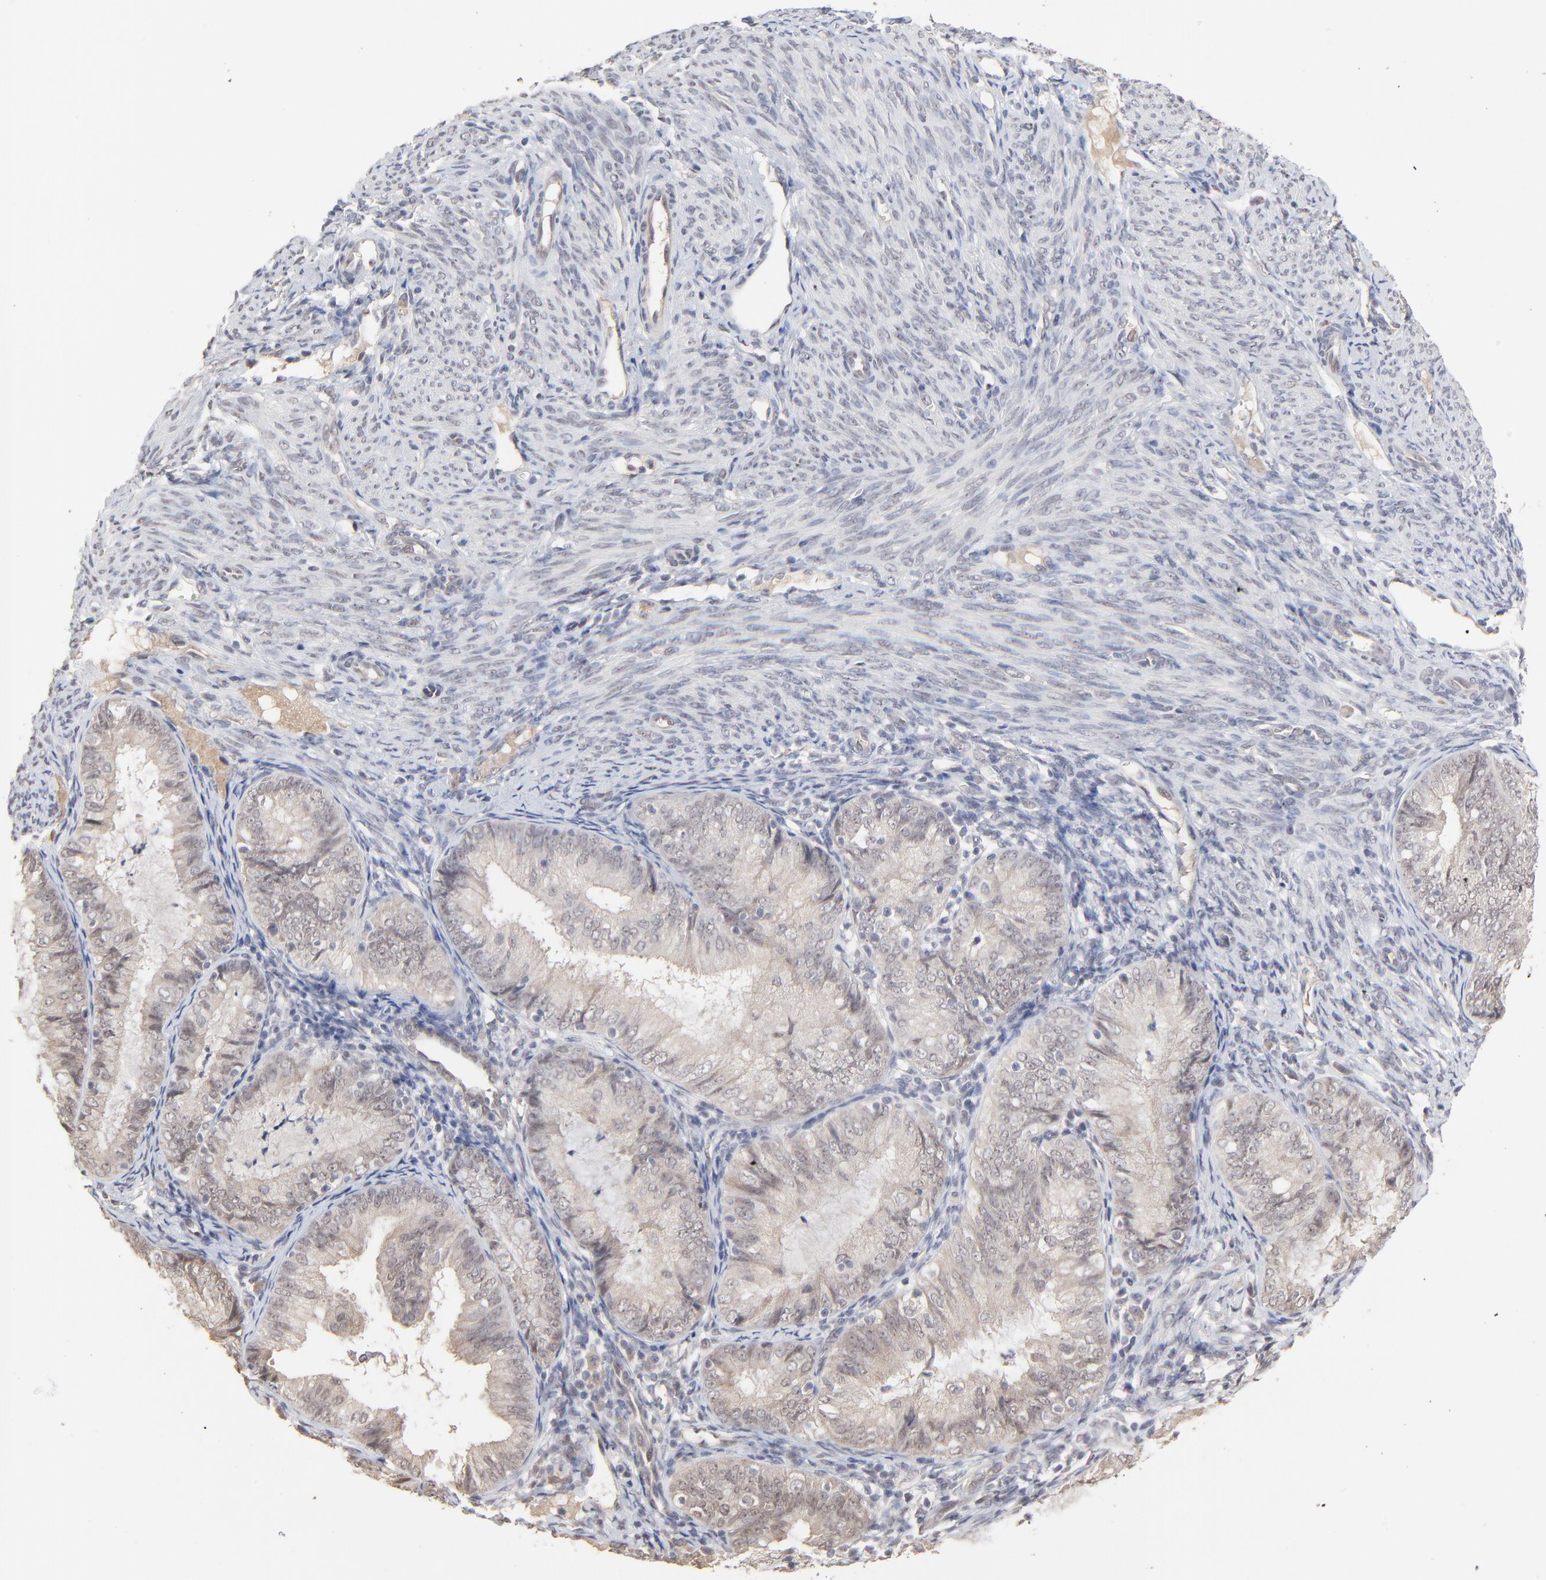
{"staining": {"intensity": "weak", "quantity": ">75%", "location": "cytoplasmic/membranous"}, "tissue": "endometrial cancer", "cell_type": "Tumor cells", "image_type": "cancer", "snomed": [{"axis": "morphology", "description": "Adenocarcinoma, NOS"}, {"axis": "topography", "description": "Endometrium"}], "caption": "Human endometrial adenocarcinoma stained for a protein (brown) exhibits weak cytoplasmic/membranous positive staining in about >75% of tumor cells.", "gene": "FAM199X", "patient": {"sex": "female", "age": 66}}